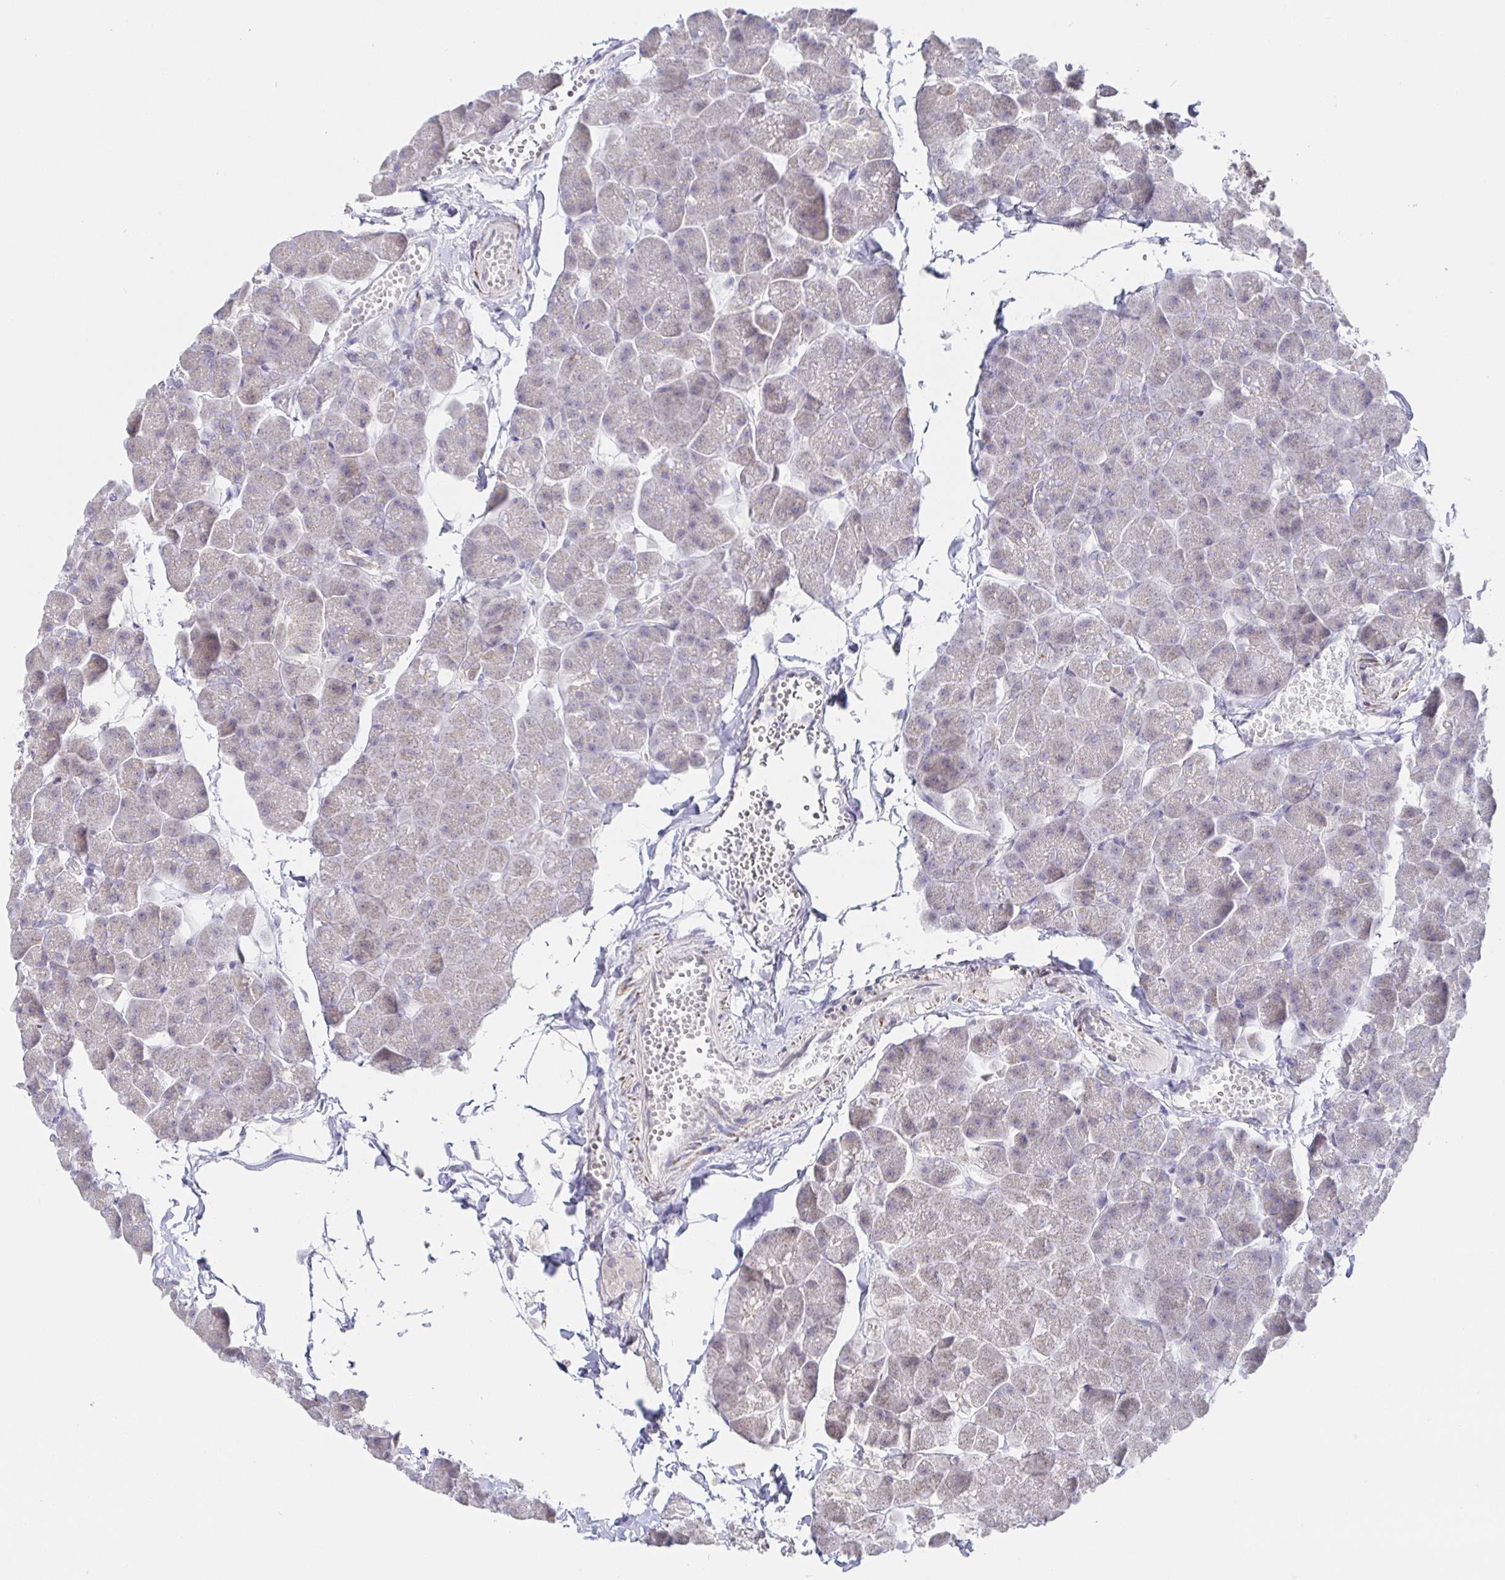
{"staining": {"intensity": "weak", "quantity": "25%-75%", "location": "cytoplasmic/membranous"}, "tissue": "pancreas", "cell_type": "Exocrine glandular cells", "image_type": "normal", "snomed": [{"axis": "morphology", "description": "Normal tissue, NOS"}, {"axis": "topography", "description": "Pancreas"}], "caption": "Normal pancreas displays weak cytoplasmic/membranous expression in about 25%-75% of exocrine glandular cells.", "gene": "CIT", "patient": {"sex": "male", "age": 35}}